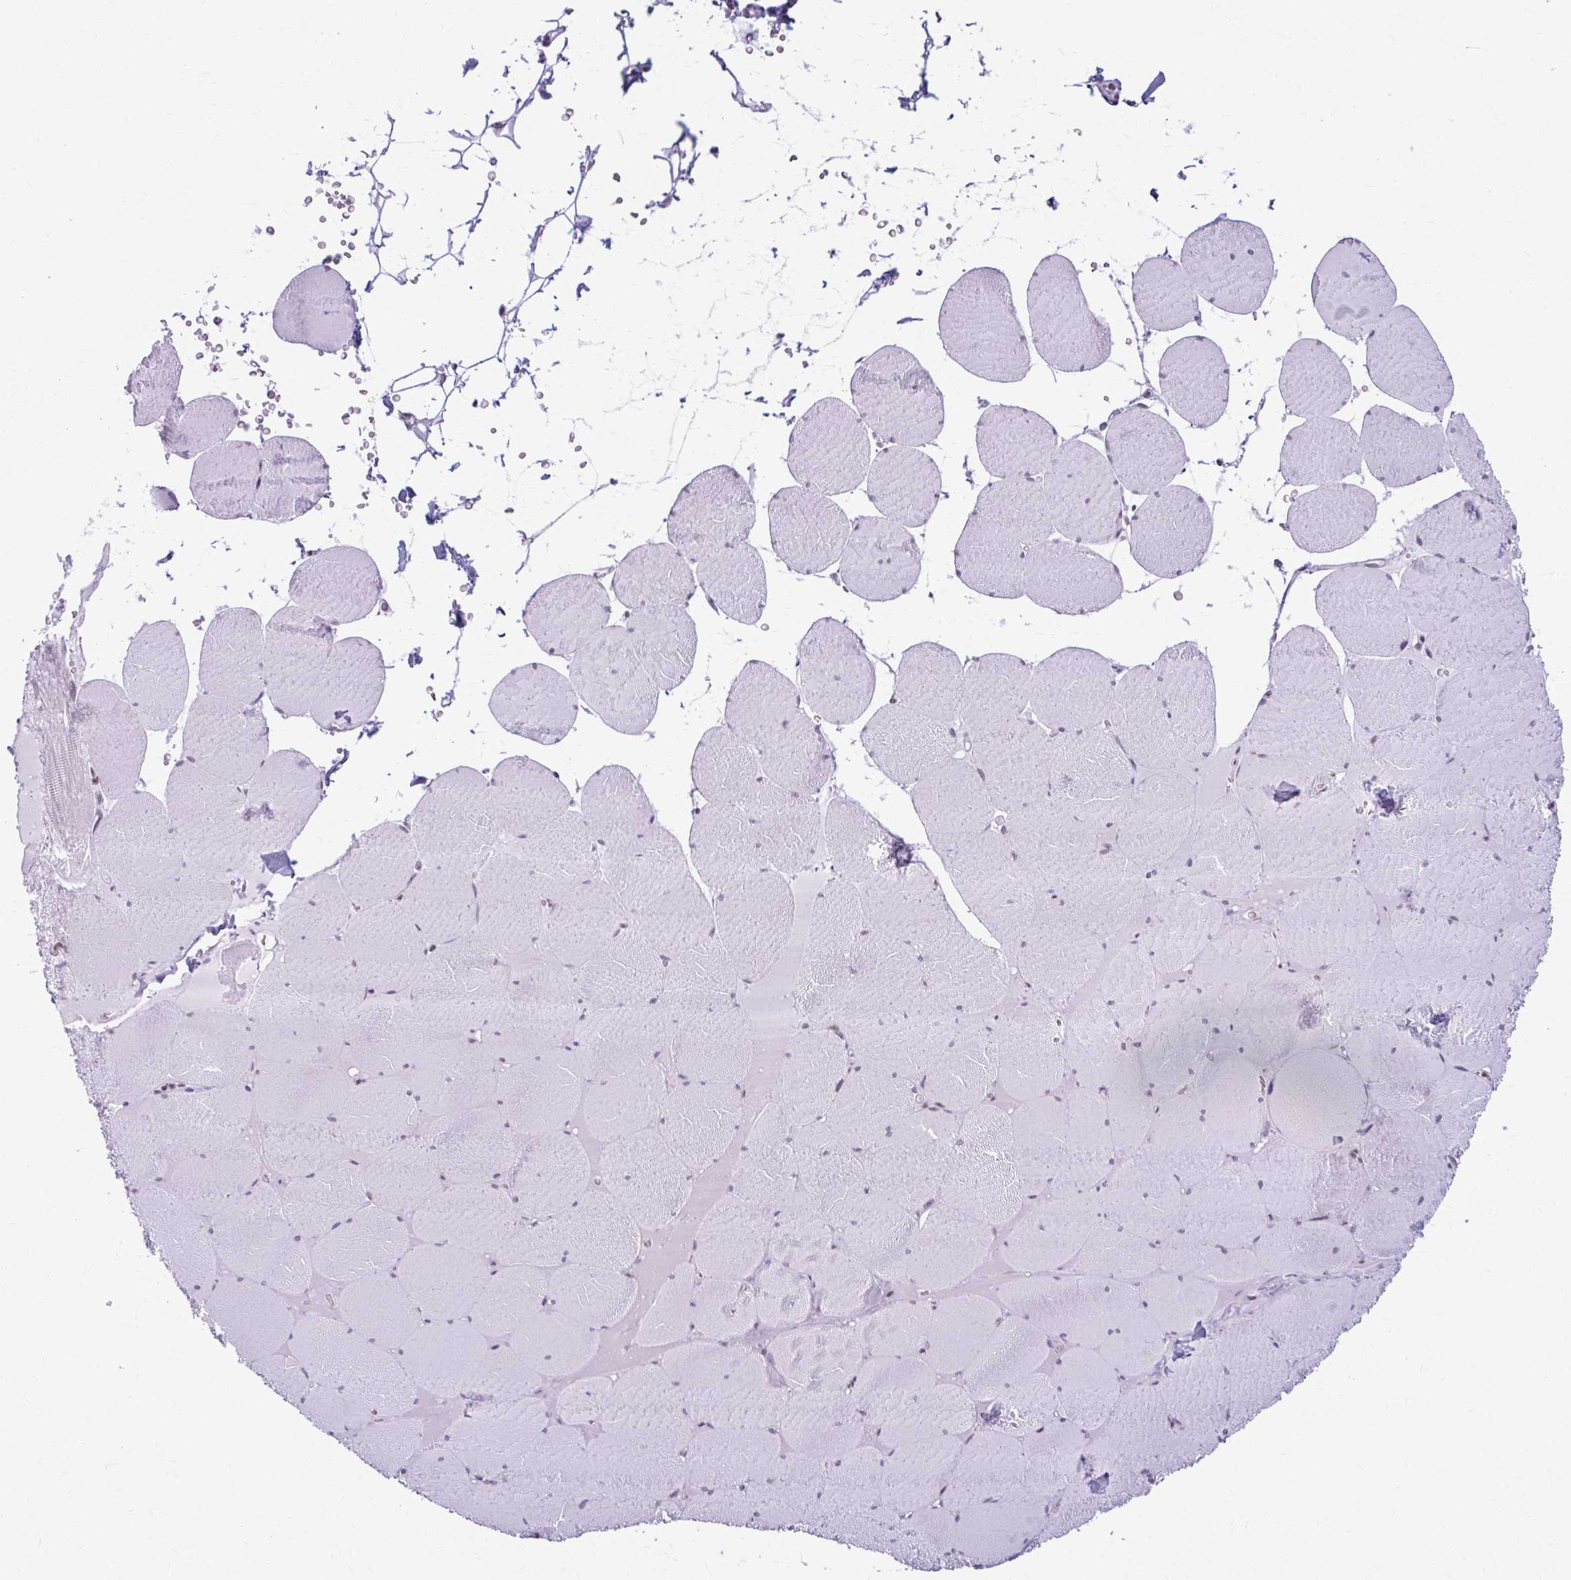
{"staining": {"intensity": "negative", "quantity": "none", "location": "none"}, "tissue": "skeletal muscle", "cell_type": "Myocytes", "image_type": "normal", "snomed": [{"axis": "morphology", "description": "Normal tissue, NOS"}, {"axis": "topography", "description": "Skeletal muscle"}, {"axis": "topography", "description": "Head-Neck"}], "caption": "Myocytes are negative for protein expression in benign human skeletal muscle. (DAB immunohistochemistry (IHC) with hematoxylin counter stain).", "gene": "PABIR1", "patient": {"sex": "male", "age": 66}}